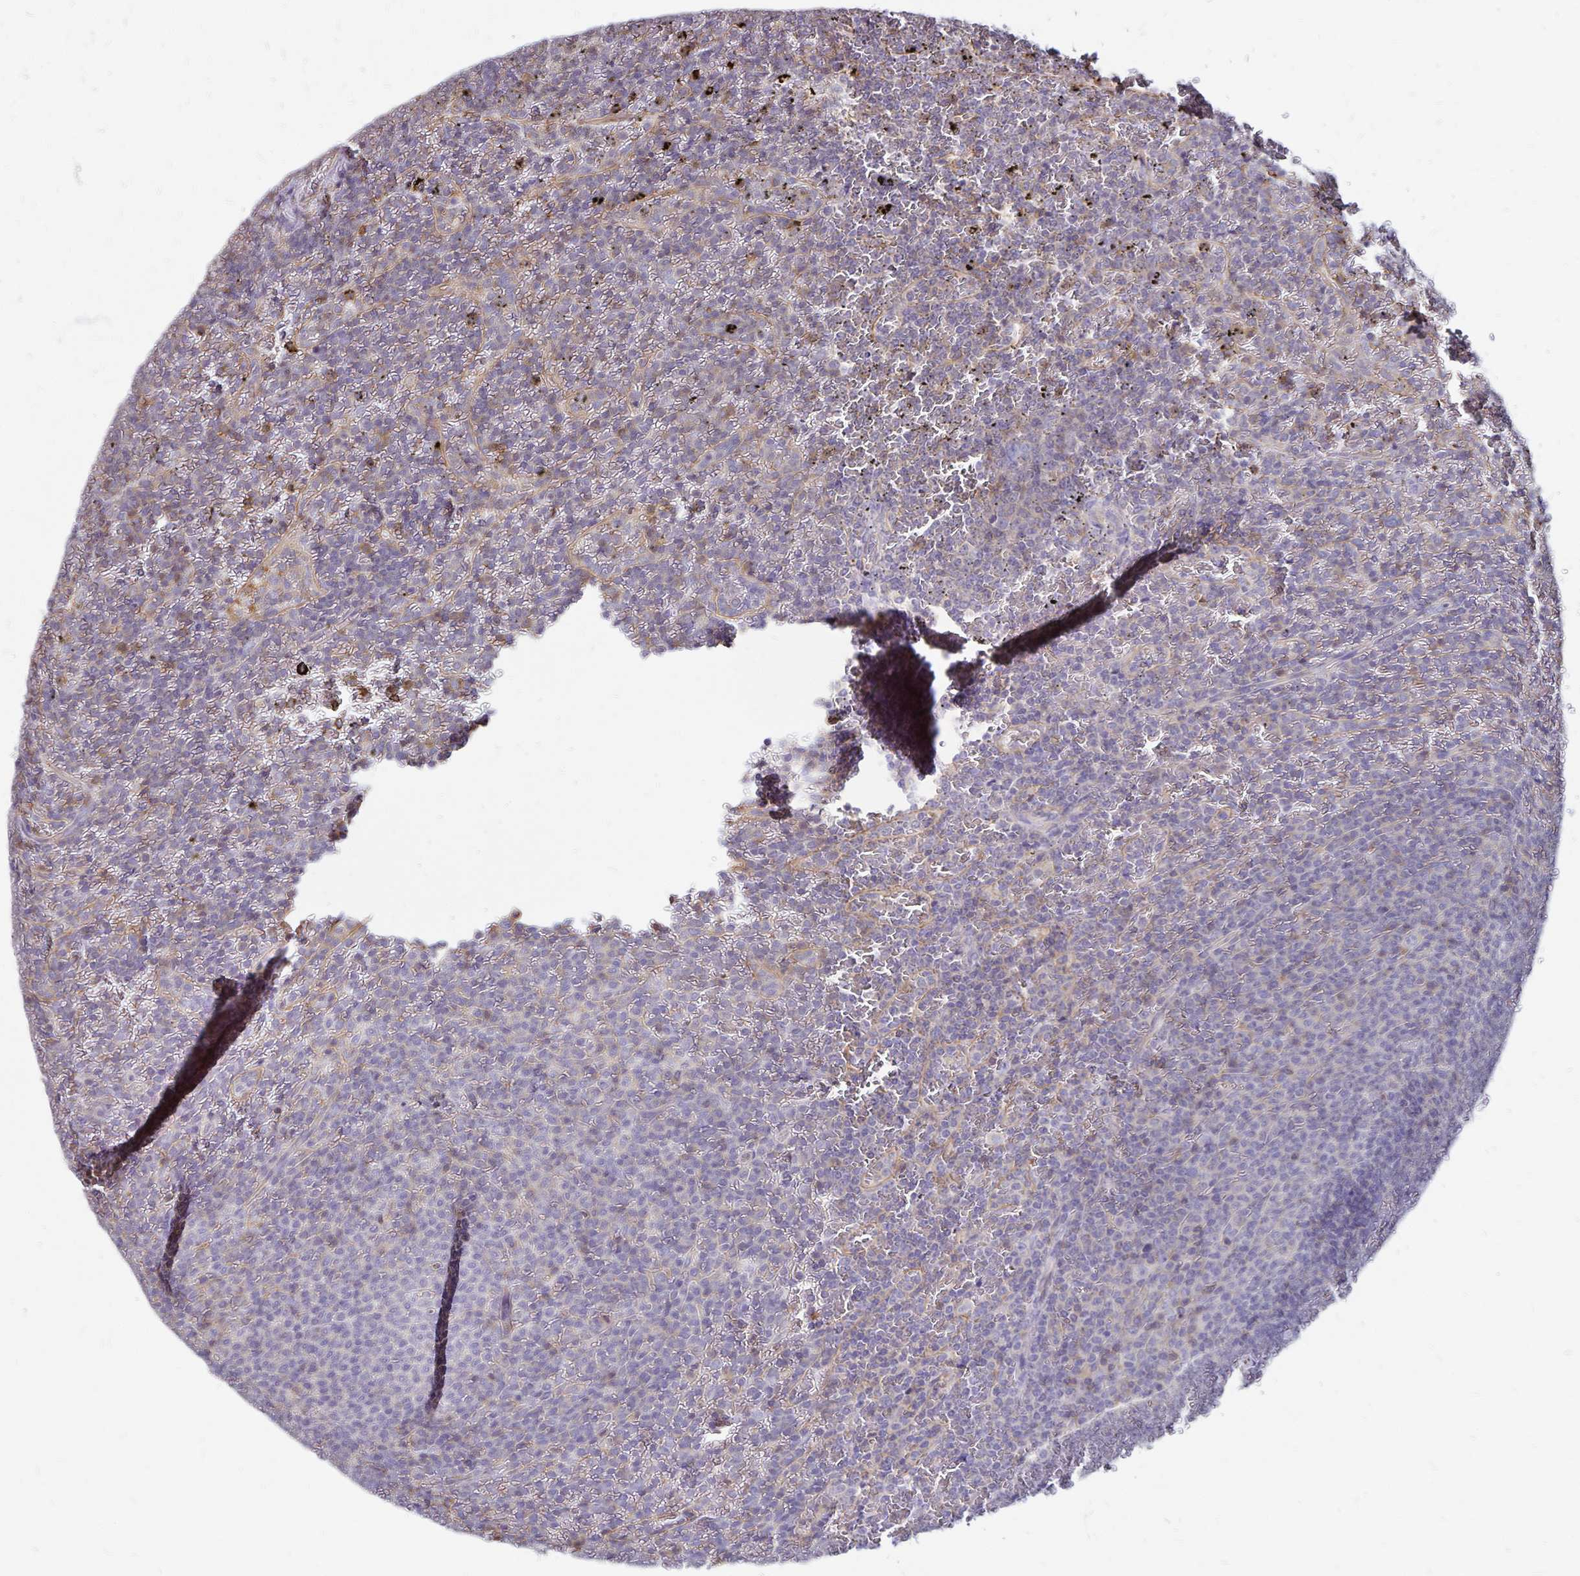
{"staining": {"intensity": "negative", "quantity": "none", "location": "none"}, "tissue": "lymphoma", "cell_type": "Tumor cells", "image_type": "cancer", "snomed": [{"axis": "morphology", "description": "Malignant lymphoma, non-Hodgkin's type, Low grade"}, {"axis": "topography", "description": "Spleen"}], "caption": "Low-grade malignant lymphoma, non-Hodgkin's type stained for a protein using IHC displays no positivity tumor cells.", "gene": "RPRML", "patient": {"sex": "female", "age": 77}}